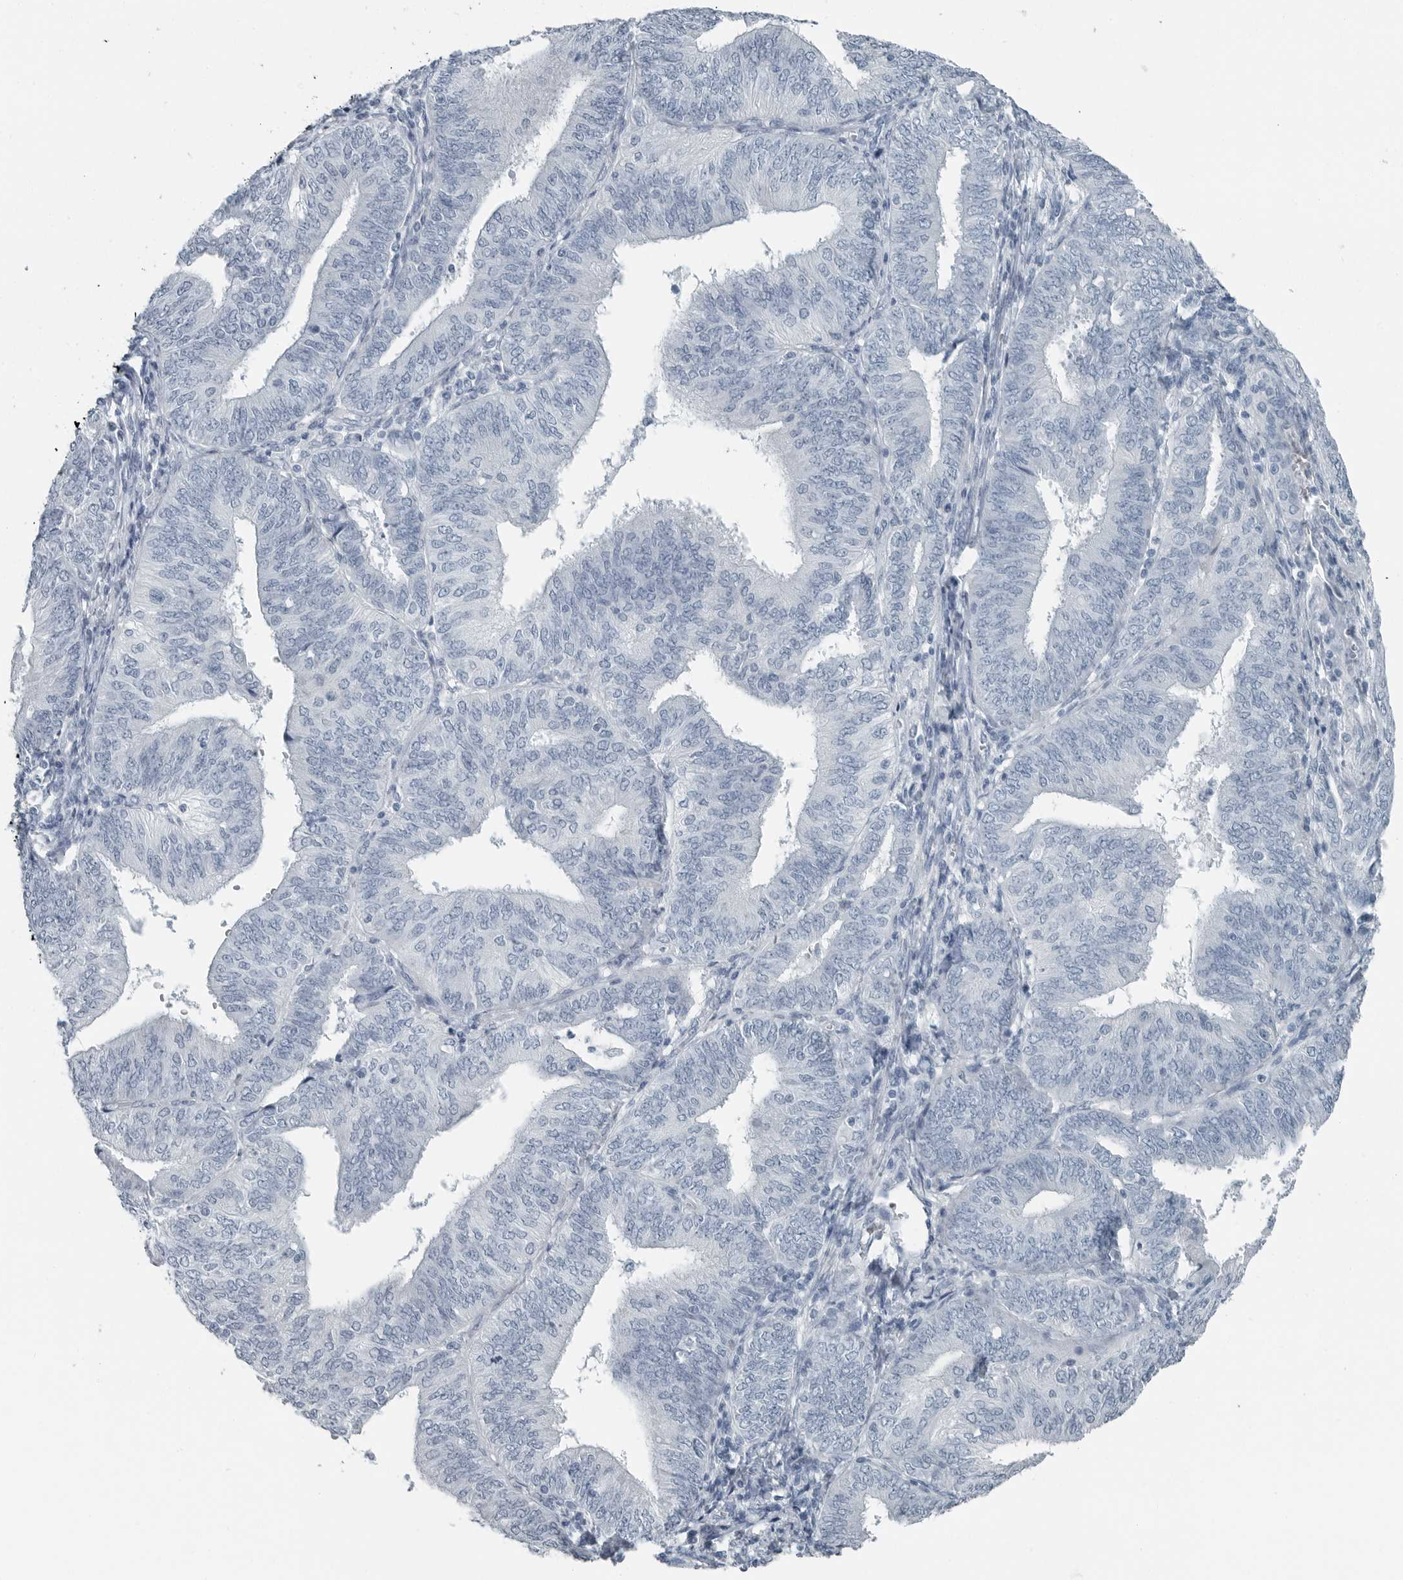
{"staining": {"intensity": "negative", "quantity": "none", "location": "none"}, "tissue": "endometrial cancer", "cell_type": "Tumor cells", "image_type": "cancer", "snomed": [{"axis": "morphology", "description": "Adenocarcinoma, NOS"}, {"axis": "topography", "description": "Endometrium"}], "caption": "Immunohistochemistry photomicrograph of neoplastic tissue: adenocarcinoma (endometrial) stained with DAB (3,3'-diaminobenzidine) reveals no significant protein staining in tumor cells.", "gene": "ZPBP2", "patient": {"sex": "female", "age": 58}}